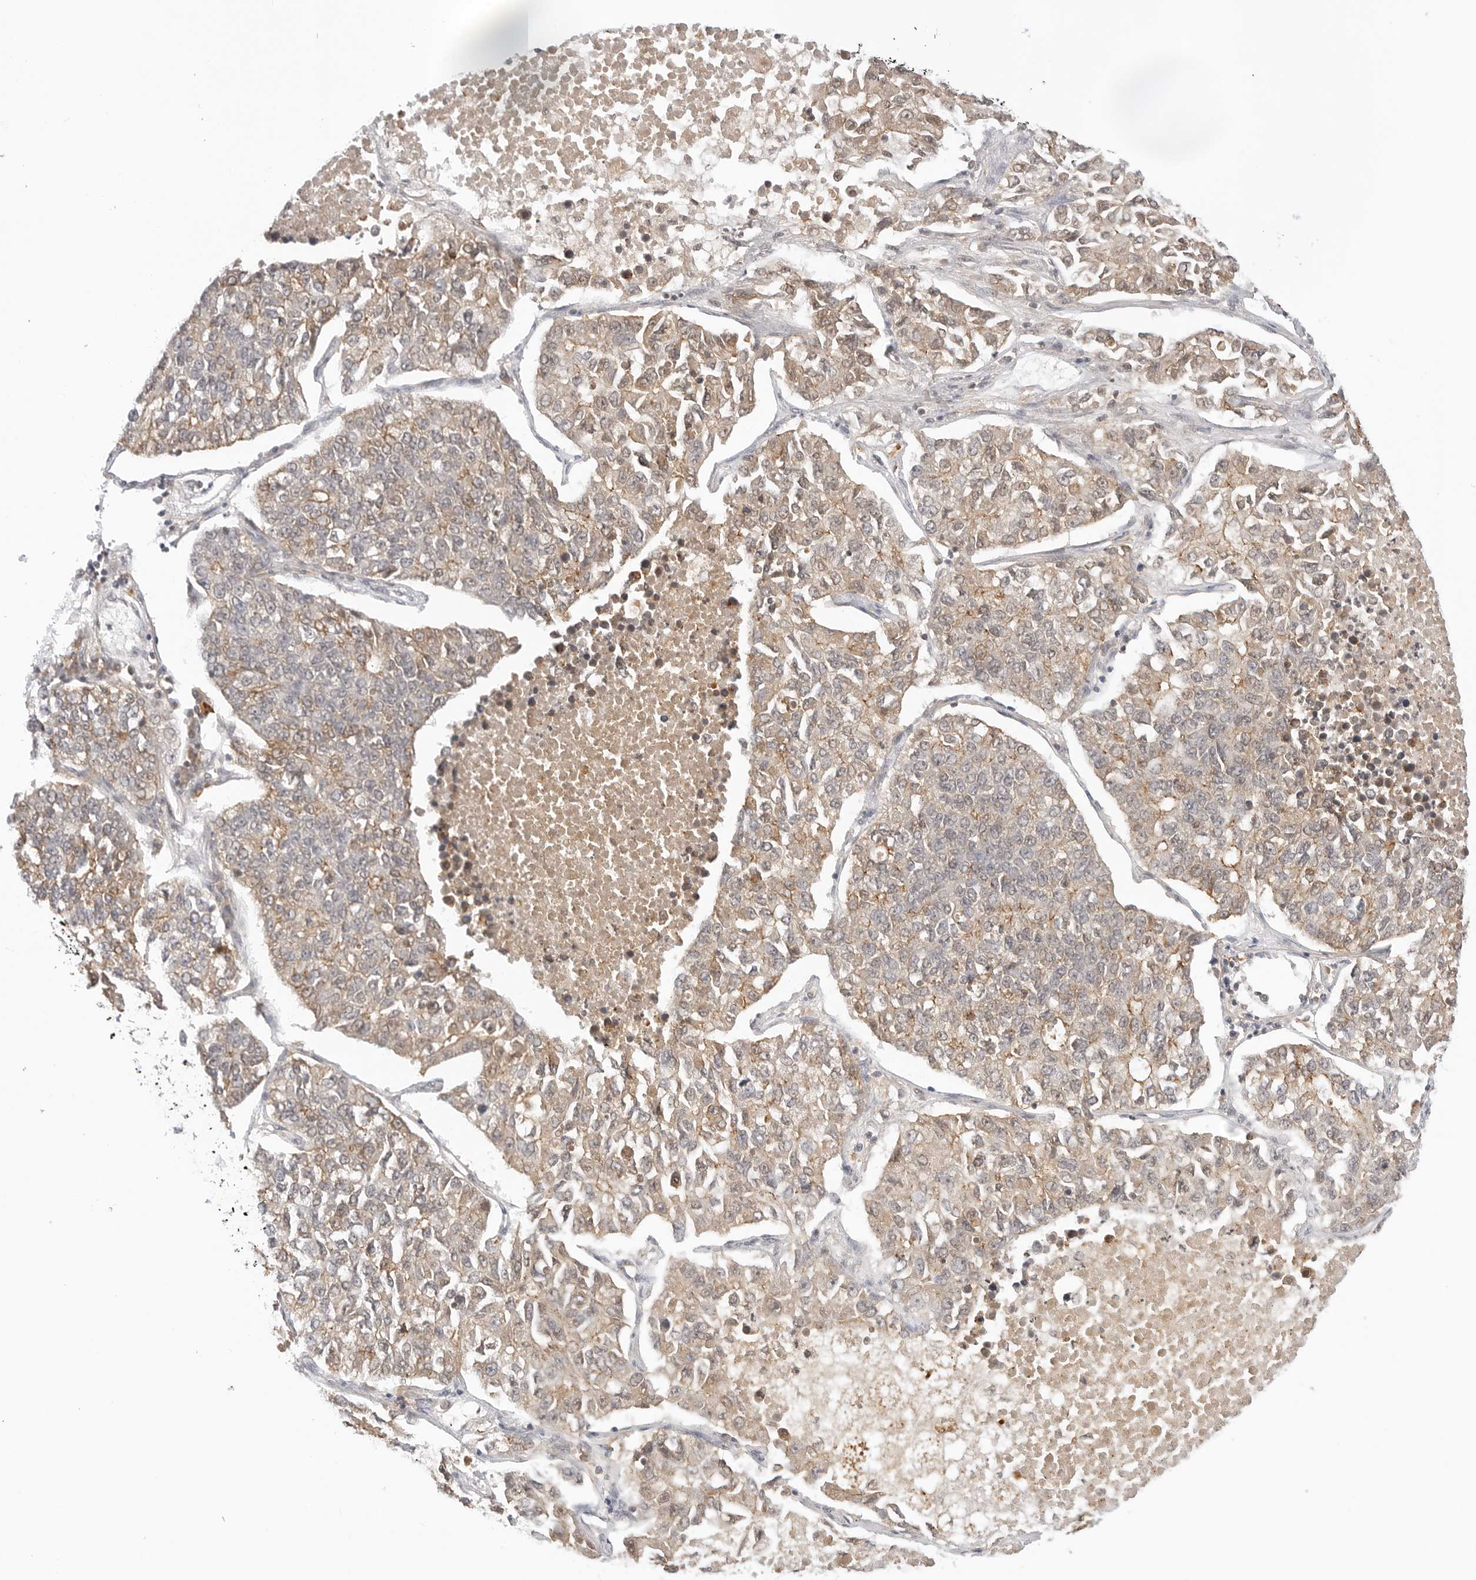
{"staining": {"intensity": "weak", "quantity": "25%-75%", "location": "cytoplasmic/membranous"}, "tissue": "lung cancer", "cell_type": "Tumor cells", "image_type": "cancer", "snomed": [{"axis": "morphology", "description": "Adenocarcinoma, NOS"}, {"axis": "topography", "description": "Lung"}], "caption": "High-magnification brightfield microscopy of lung cancer (adenocarcinoma) stained with DAB (brown) and counterstained with hematoxylin (blue). tumor cells exhibit weak cytoplasmic/membranous staining is identified in approximately25%-75% of cells. The staining is performed using DAB (3,3'-diaminobenzidine) brown chromogen to label protein expression. The nuclei are counter-stained blue using hematoxylin.", "gene": "EPHA1", "patient": {"sex": "male", "age": 49}}